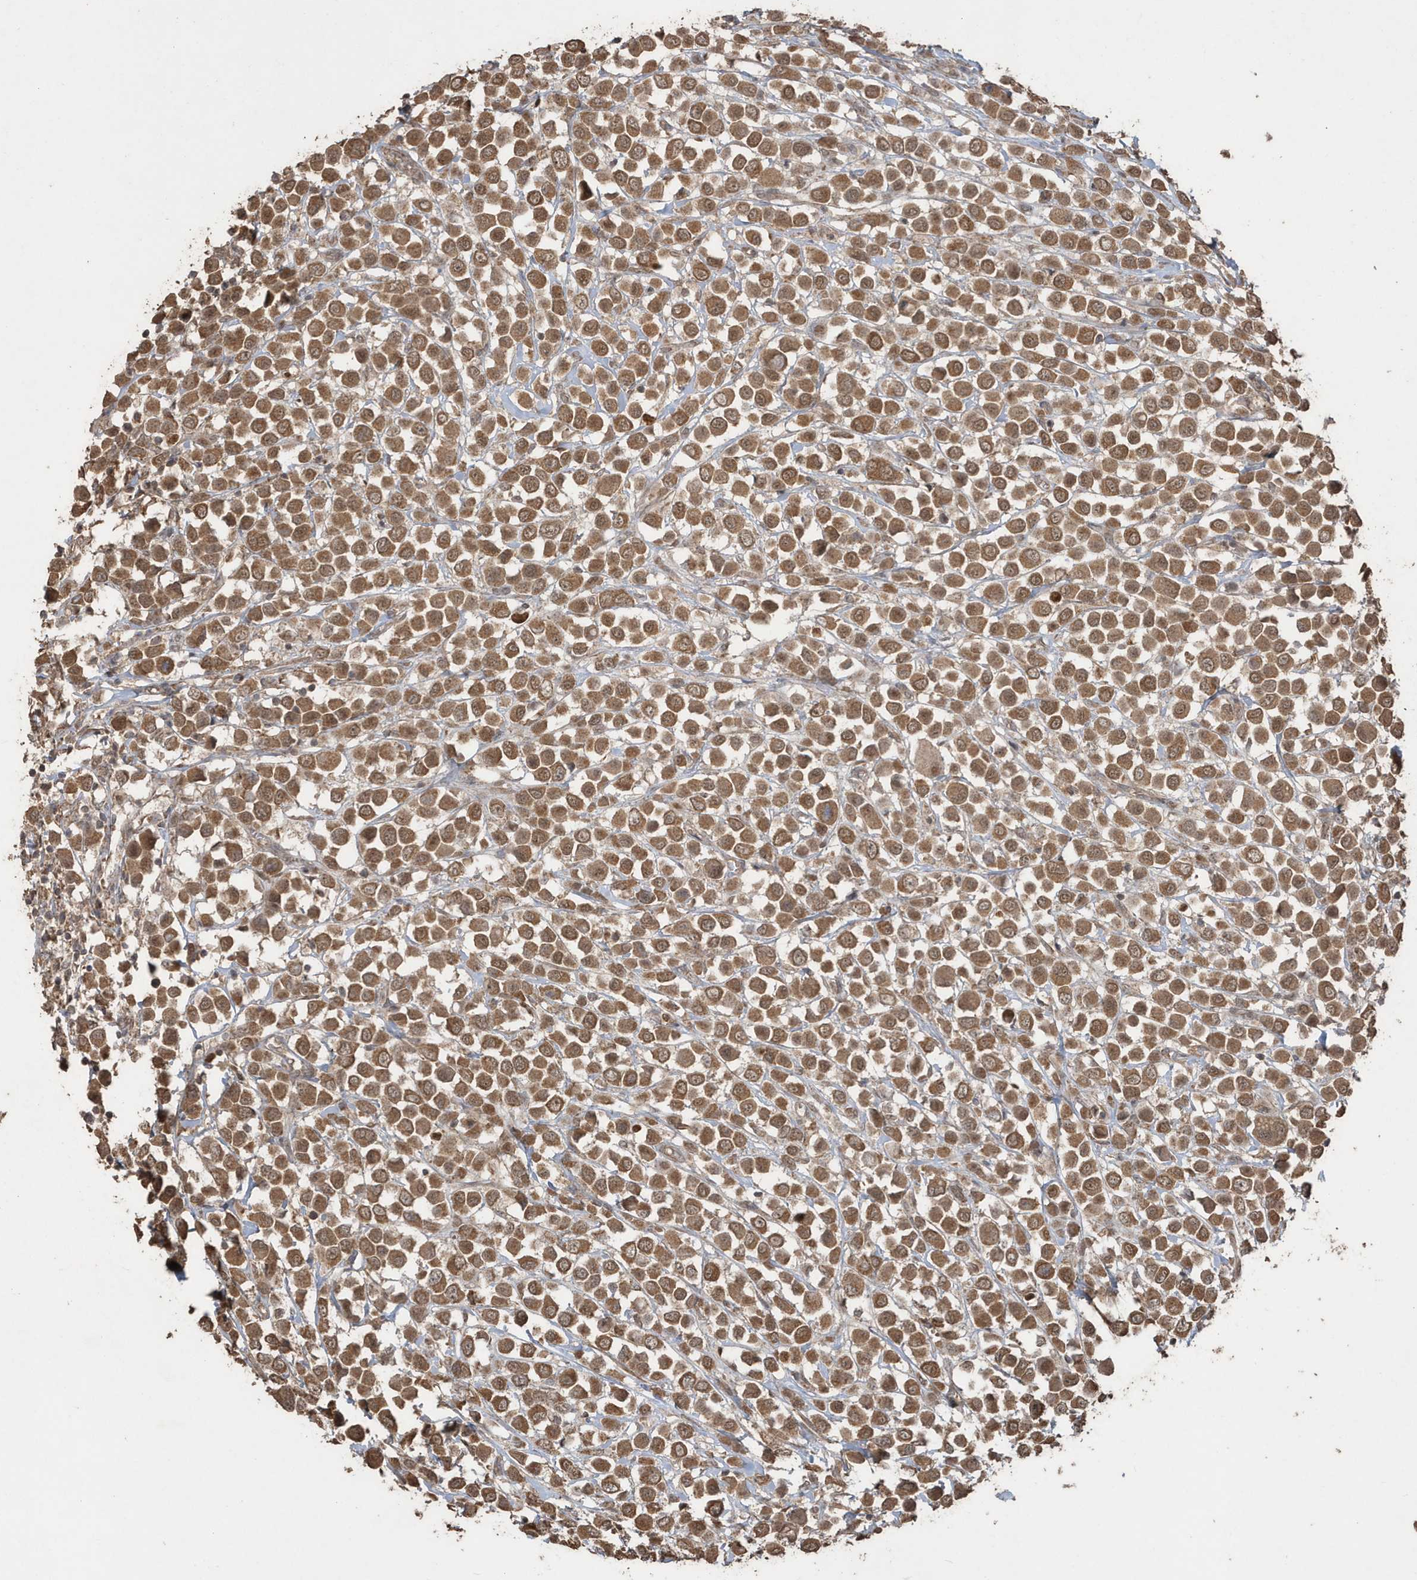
{"staining": {"intensity": "moderate", "quantity": ">75%", "location": "cytoplasmic/membranous"}, "tissue": "breast cancer", "cell_type": "Tumor cells", "image_type": "cancer", "snomed": [{"axis": "morphology", "description": "Duct carcinoma"}, {"axis": "topography", "description": "Breast"}], "caption": "Moderate cytoplasmic/membranous protein expression is present in about >75% of tumor cells in breast infiltrating ductal carcinoma. (Brightfield microscopy of DAB IHC at high magnification).", "gene": "PAXBP1", "patient": {"sex": "female", "age": 61}}